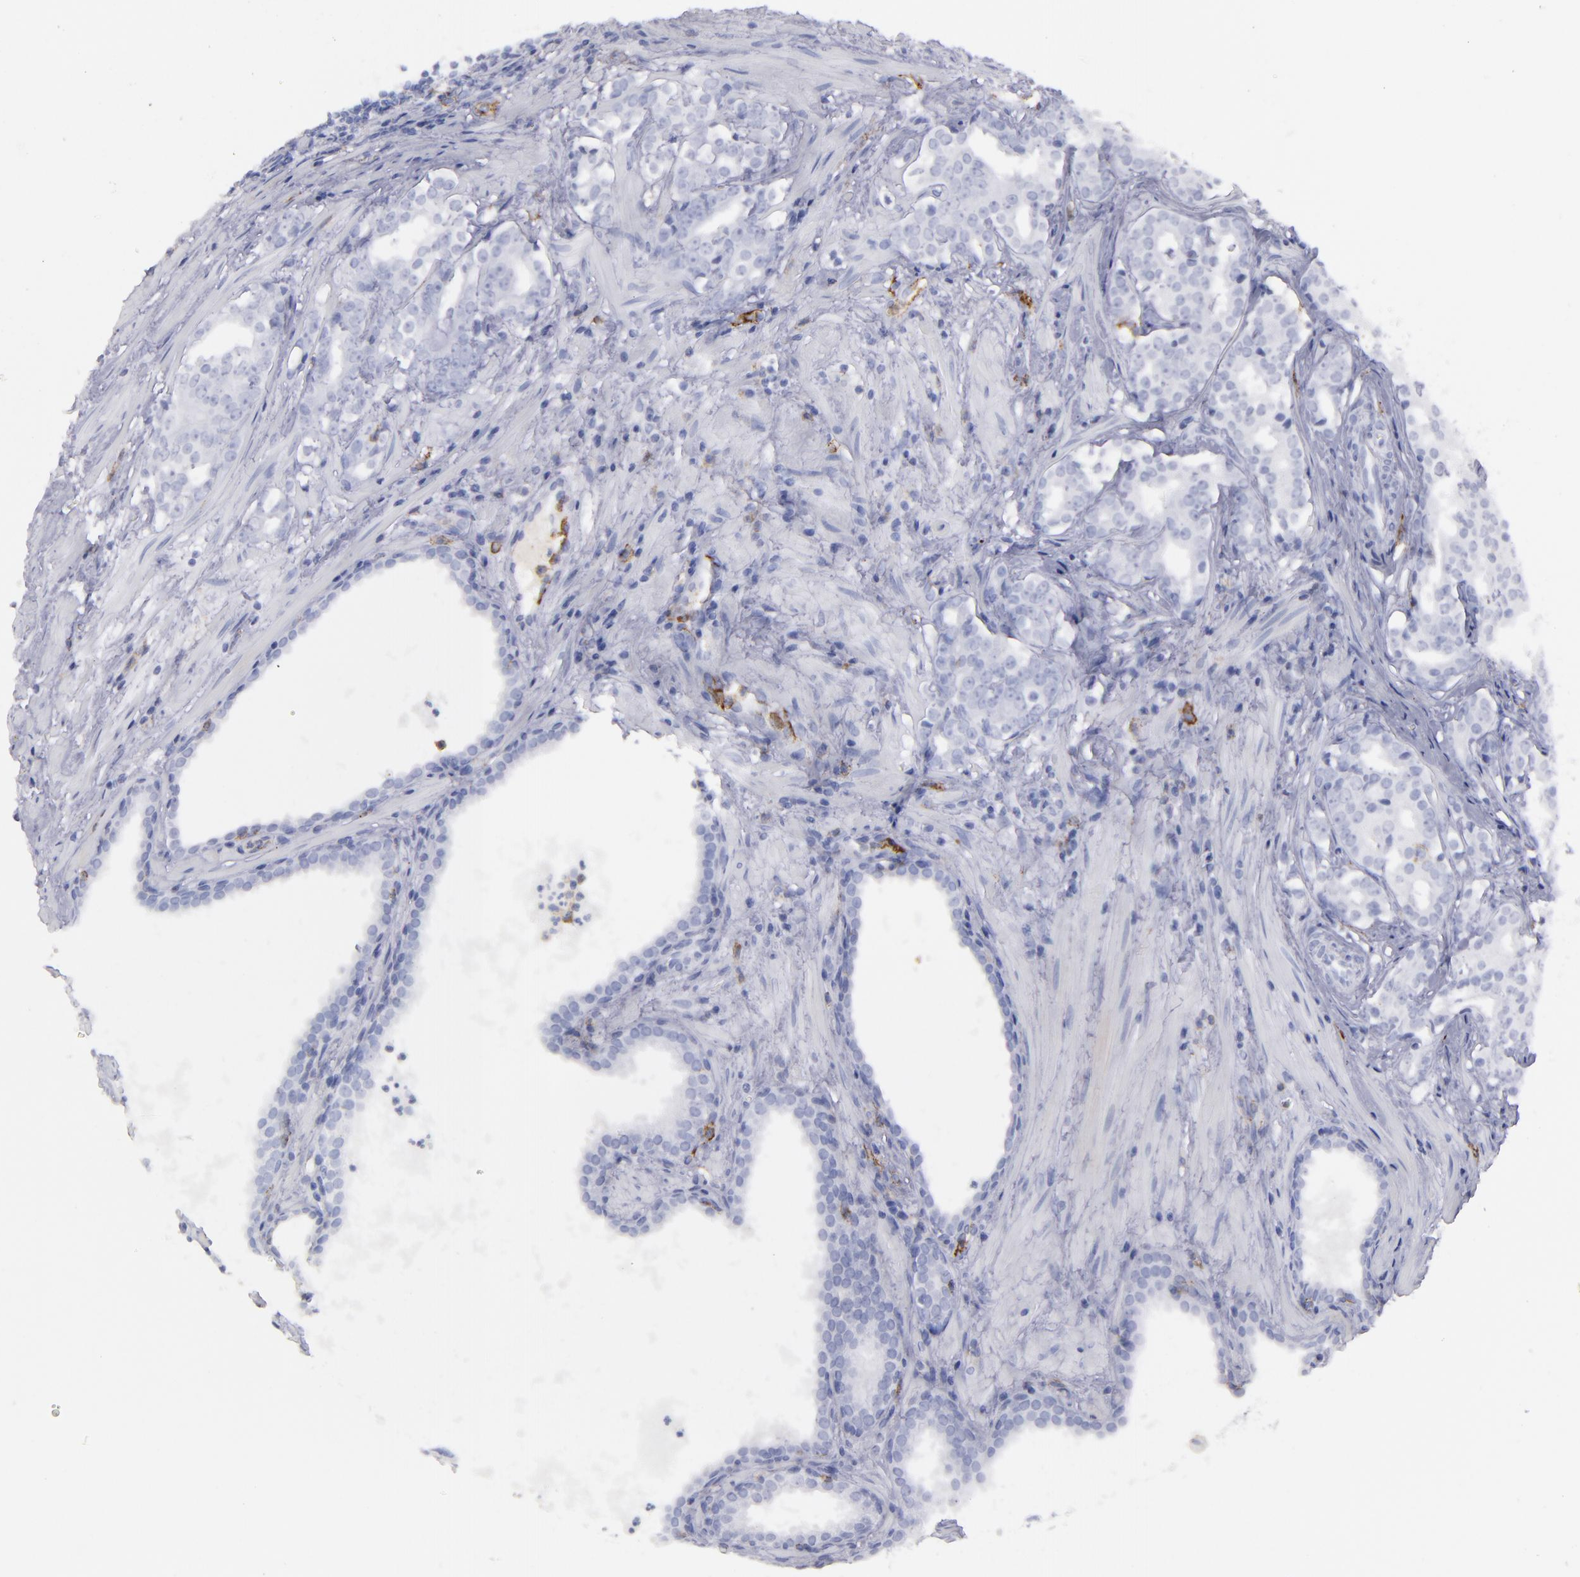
{"staining": {"intensity": "negative", "quantity": "none", "location": "none"}, "tissue": "prostate cancer", "cell_type": "Tumor cells", "image_type": "cancer", "snomed": [{"axis": "morphology", "description": "Adenocarcinoma, Low grade"}, {"axis": "topography", "description": "Prostate"}], "caption": "Immunohistochemical staining of prostate cancer reveals no significant expression in tumor cells.", "gene": "SELPLG", "patient": {"sex": "male", "age": 59}}